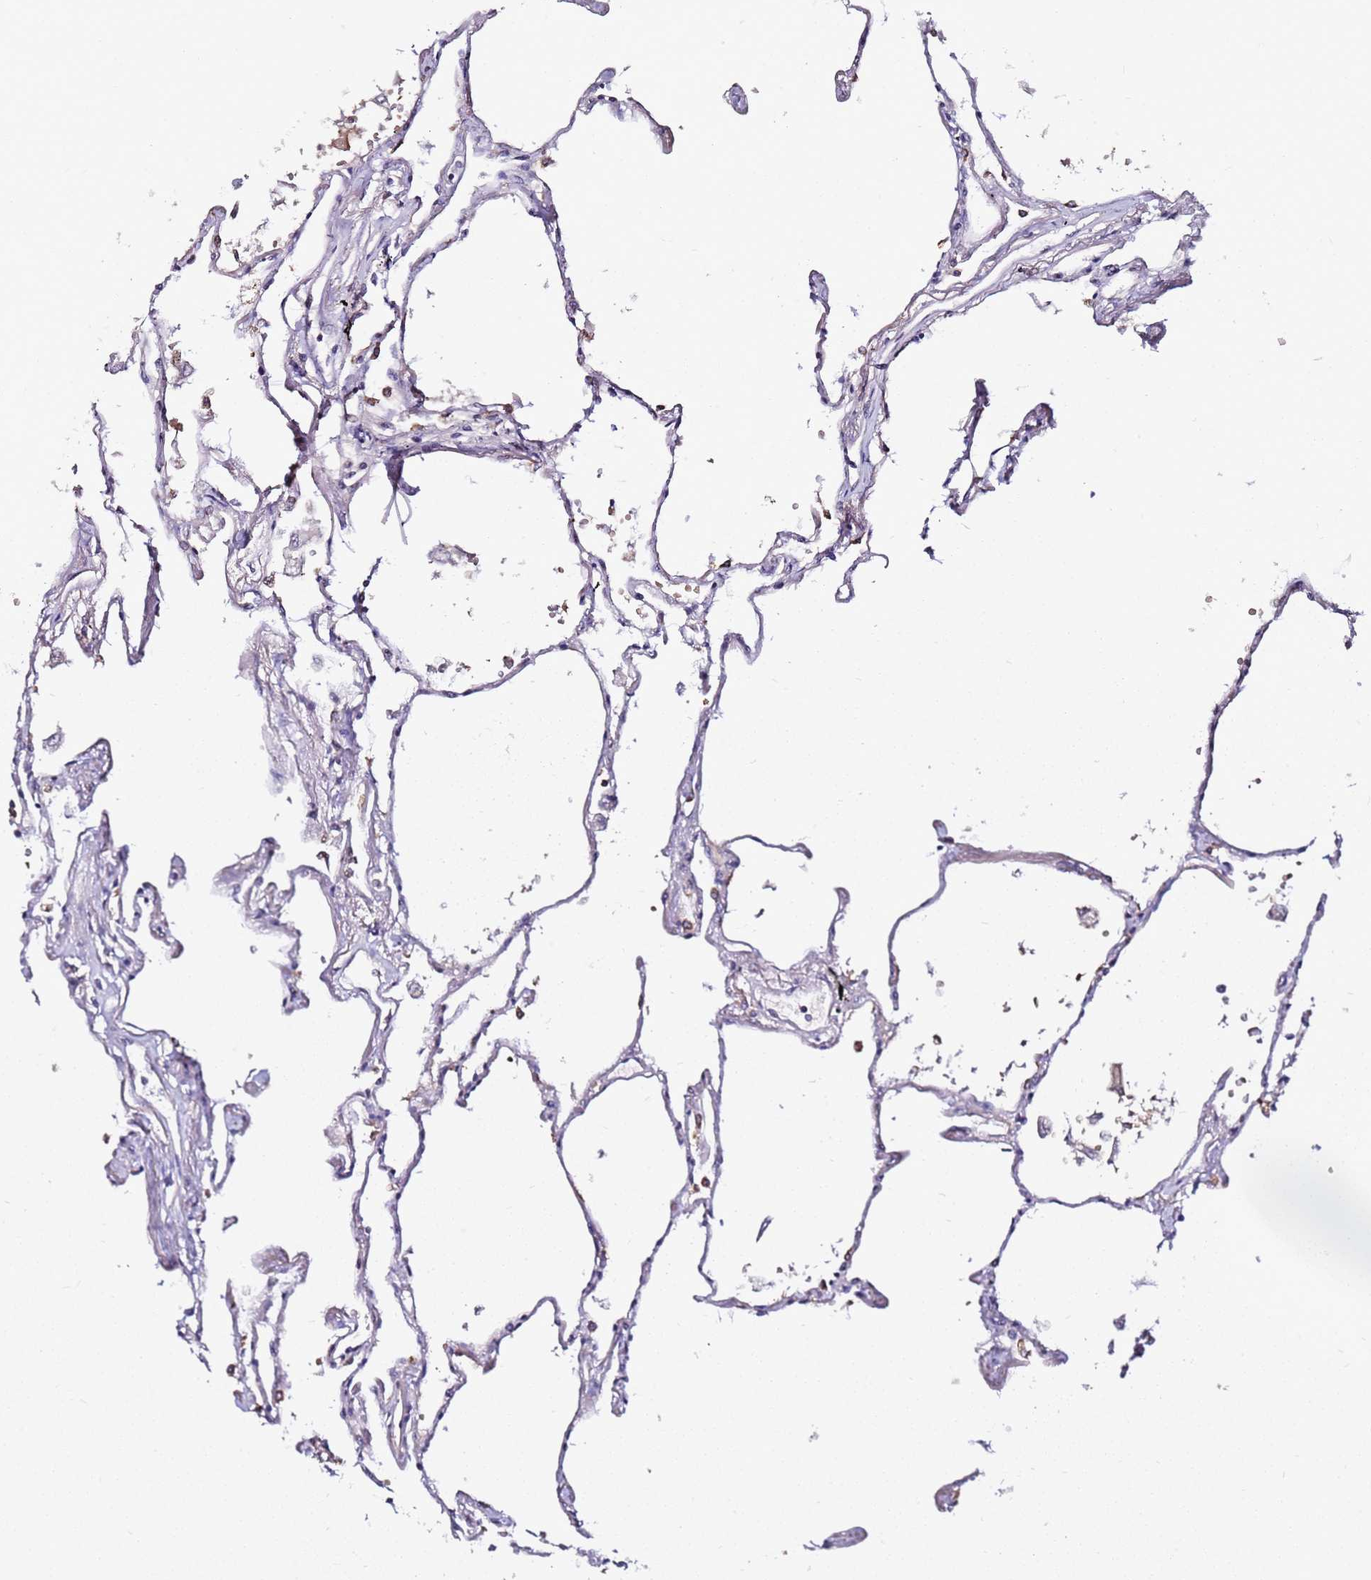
{"staining": {"intensity": "moderate", "quantity": "25%-75%", "location": "cytoplasmic/membranous,nuclear"}, "tissue": "lung", "cell_type": "Alveolar cells", "image_type": "normal", "snomed": [{"axis": "morphology", "description": "Normal tissue, NOS"}, {"axis": "topography", "description": "Lung"}], "caption": "Alveolar cells display moderate cytoplasmic/membranous,nuclear positivity in approximately 25%-75% of cells in benign lung. Using DAB (brown) and hematoxylin (blue) stains, captured at high magnification using brightfield microscopy.", "gene": "RGS18", "patient": {"sex": "female", "age": 67}}